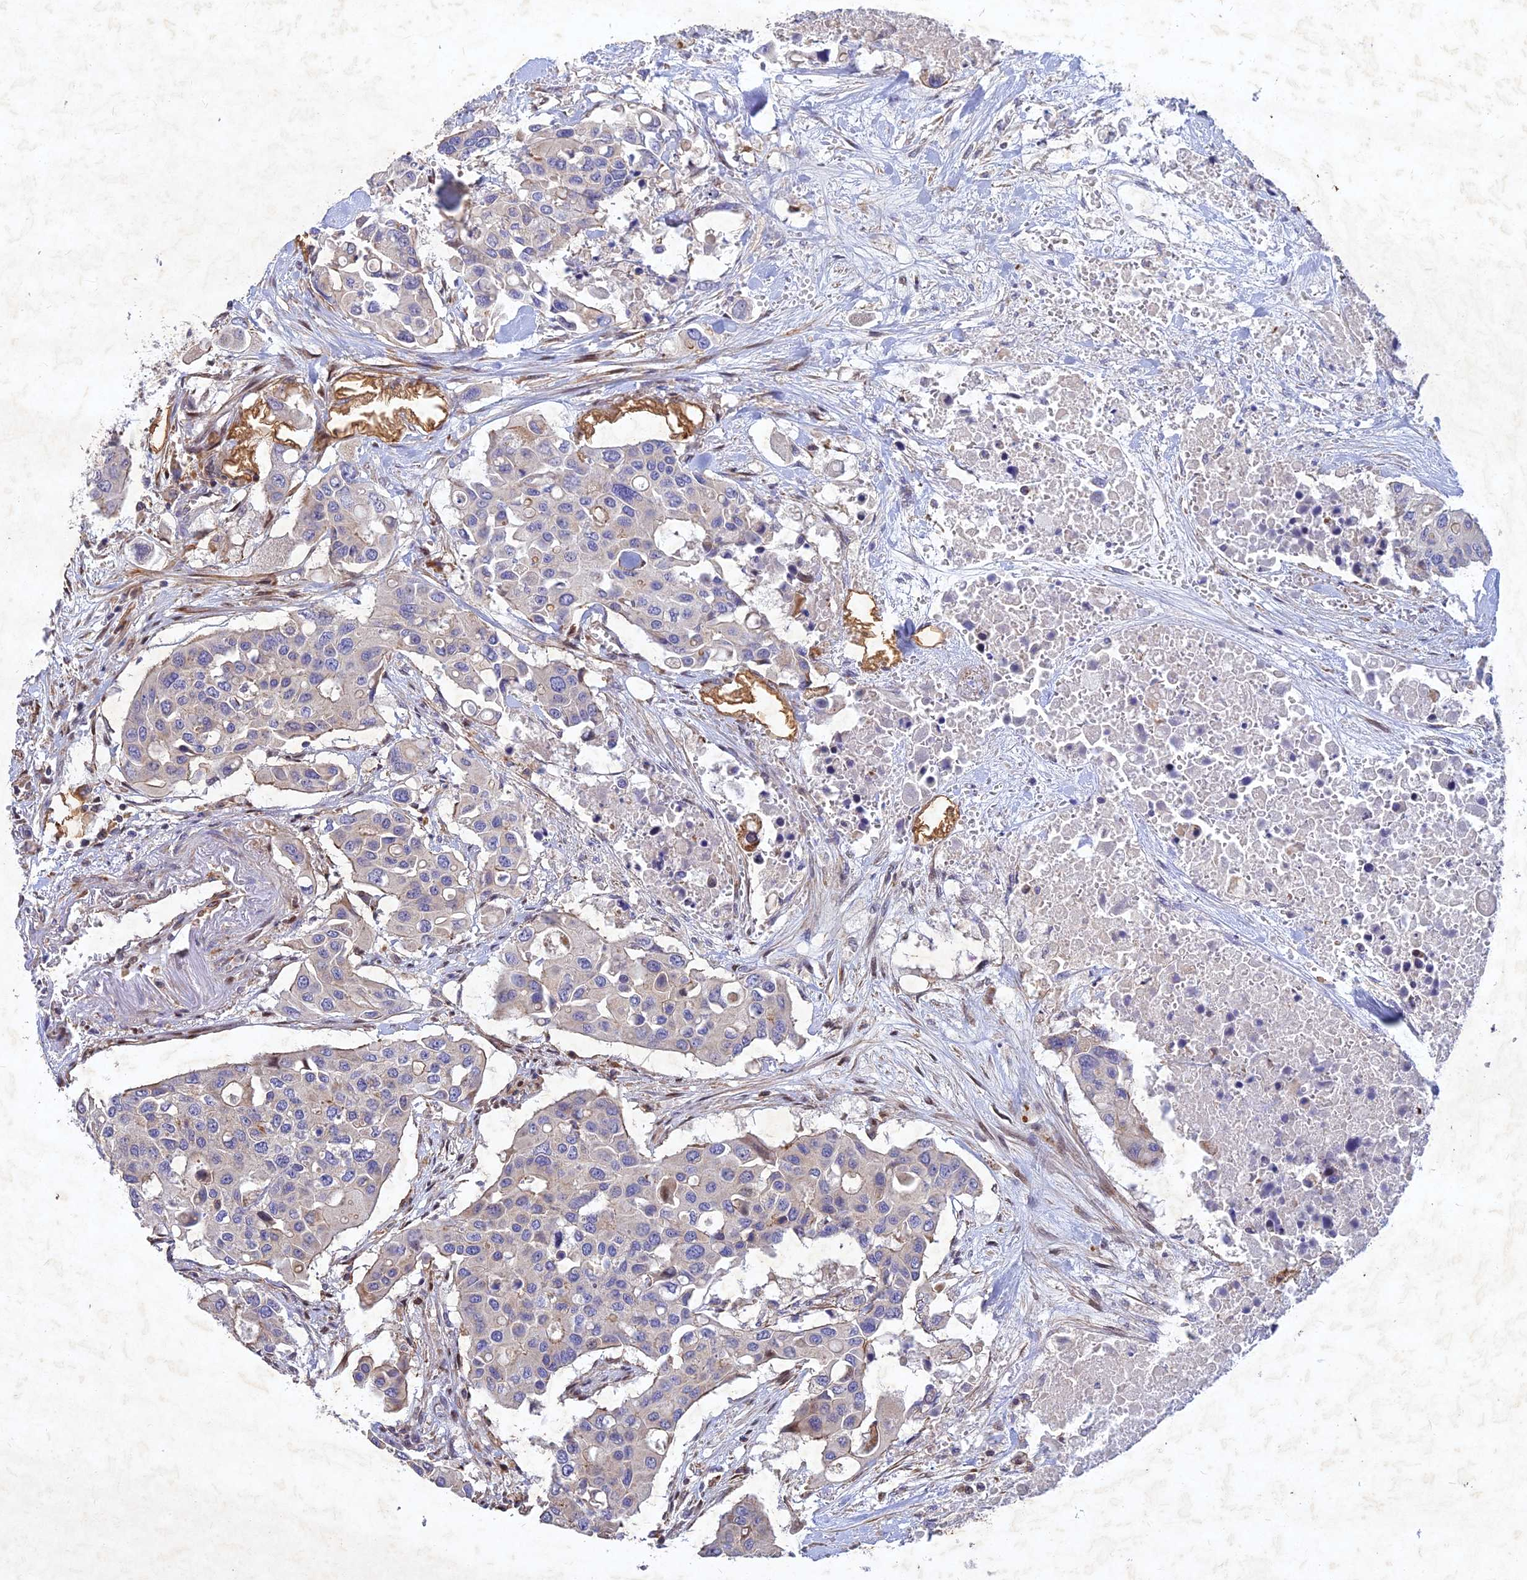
{"staining": {"intensity": "negative", "quantity": "none", "location": "none"}, "tissue": "colorectal cancer", "cell_type": "Tumor cells", "image_type": "cancer", "snomed": [{"axis": "morphology", "description": "Adenocarcinoma, NOS"}, {"axis": "topography", "description": "Colon"}], "caption": "Histopathology image shows no protein staining in tumor cells of colorectal adenocarcinoma tissue. The staining was performed using DAB to visualize the protein expression in brown, while the nuclei were stained in blue with hematoxylin (Magnification: 20x).", "gene": "RELCH", "patient": {"sex": "male", "age": 77}}